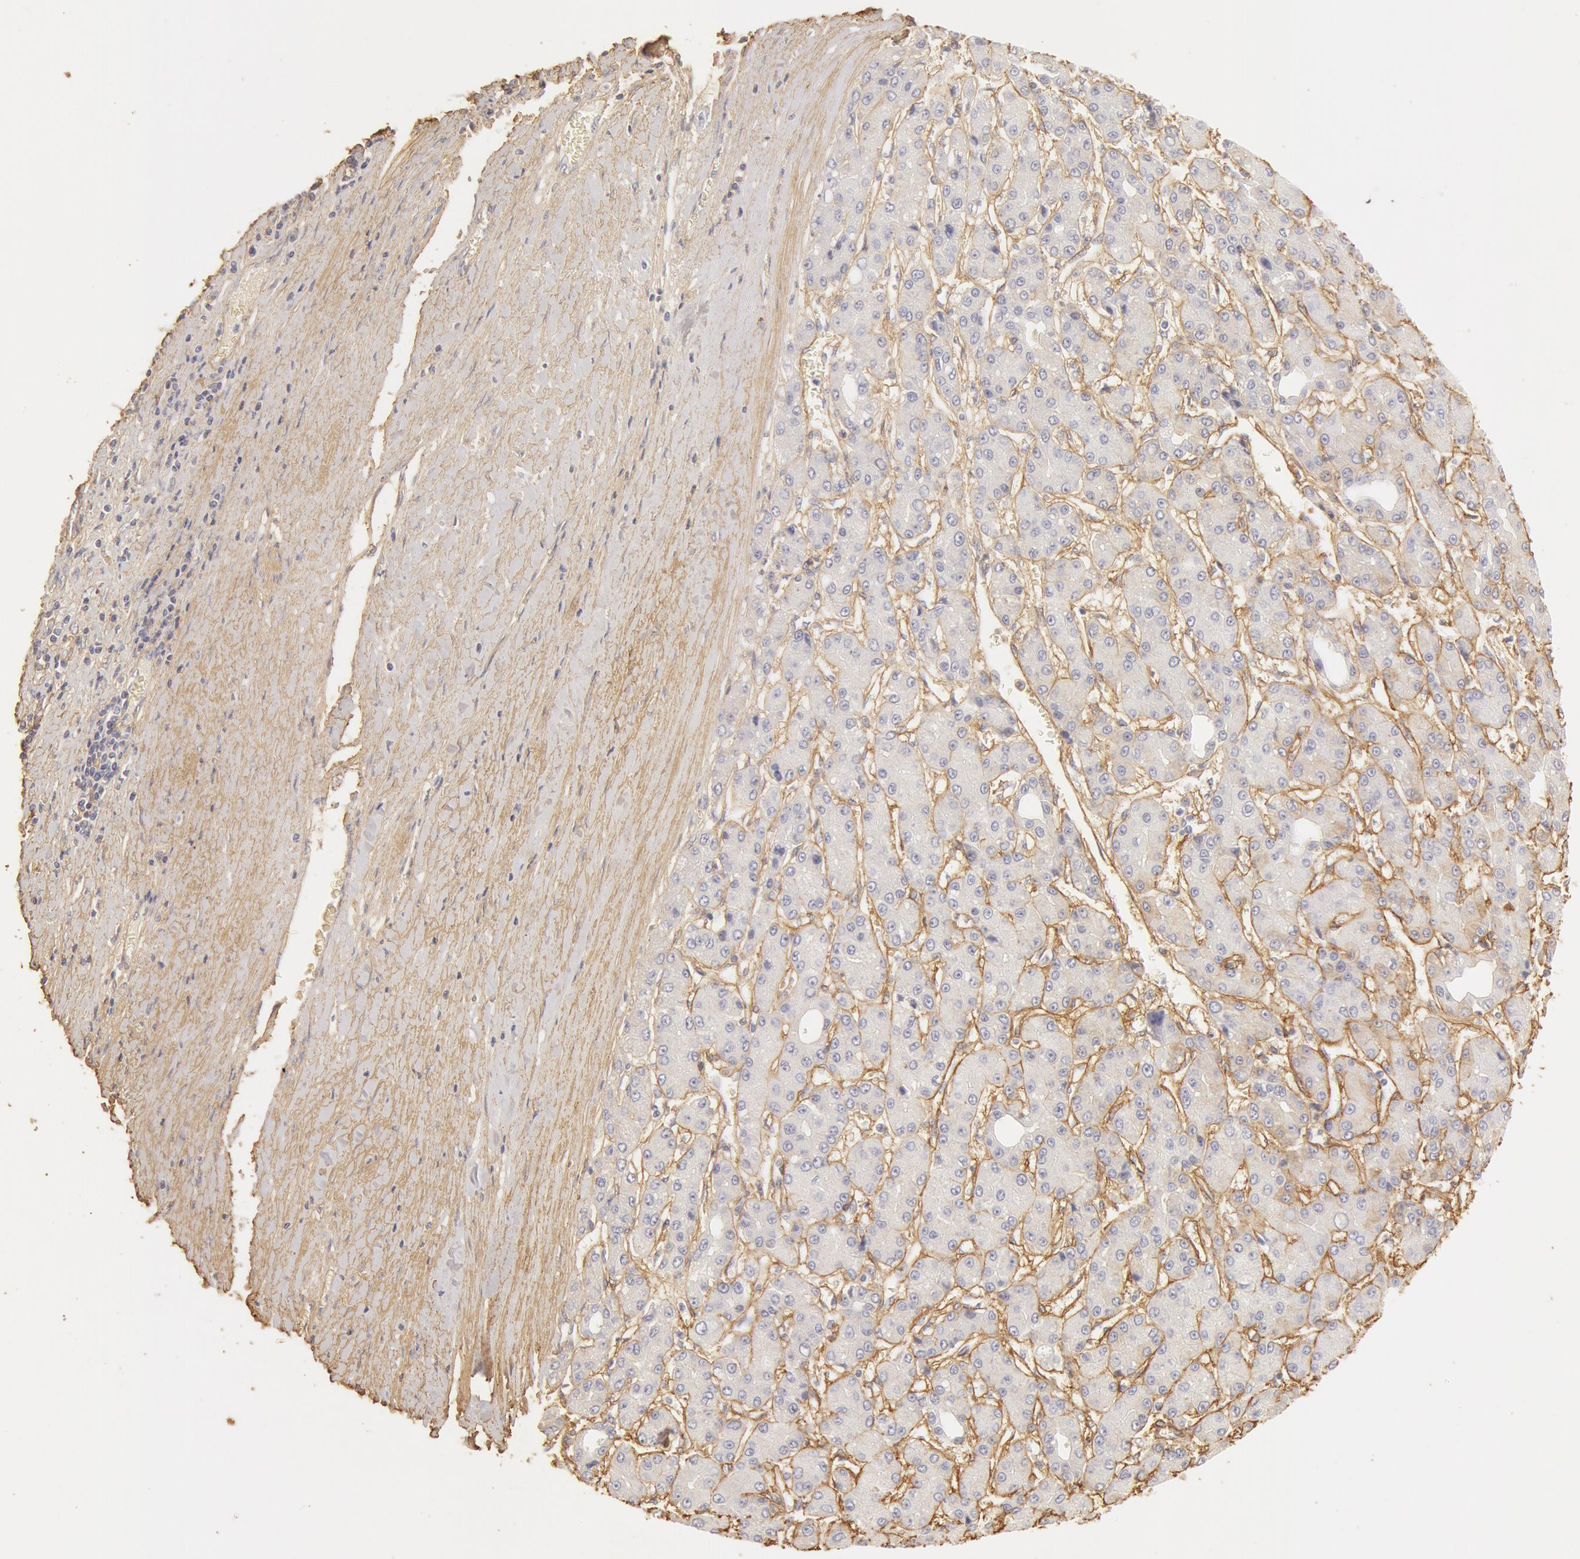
{"staining": {"intensity": "weak", "quantity": "<25%", "location": "cytoplasmic/membranous"}, "tissue": "liver cancer", "cell_type": "Tumor cells", "image_type": "cancer", "snomed": [{"axis": "morphology", "description": "Carcinoma, Hepatocellular, NOS"}, {"axis": "topography", "description": "Liver"}], "caption": "This image is of liver cancer (hepatocellular carcinoma) stained with immunohistochemistry (IHC) to label a protein in brown with the nuclei are counter-stained blue. There is no staining in tumor cells.", "gene": "COL4A1", "patient": {"sex": "male", "age": 69}}